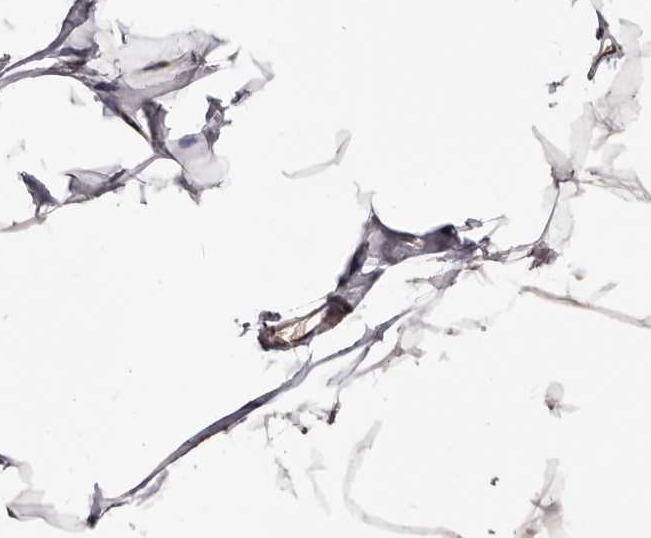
{"staining": {"intensity": "moderate", "quantity": ">75%", "location": "cytoplasmic/membranous"}, "tissue": "breast", "cell_type": "Adipocytes", "image_type": "normal", "snomed": [{"axis": "morphology", "description": "Normal tissue, NOS"}, {"axis": "topography", "description": "Breast"}], "caption": "DAB immunohistochemical staining of benign breast displays moderate cytoplasmic/membranous protein positivity in approximately >75% of adipocytes. (DAB IHC with brightfield microscopy, high magnification).", "gene": "TBC1D22B", "patient": {"sex": "female", "age": 62}}